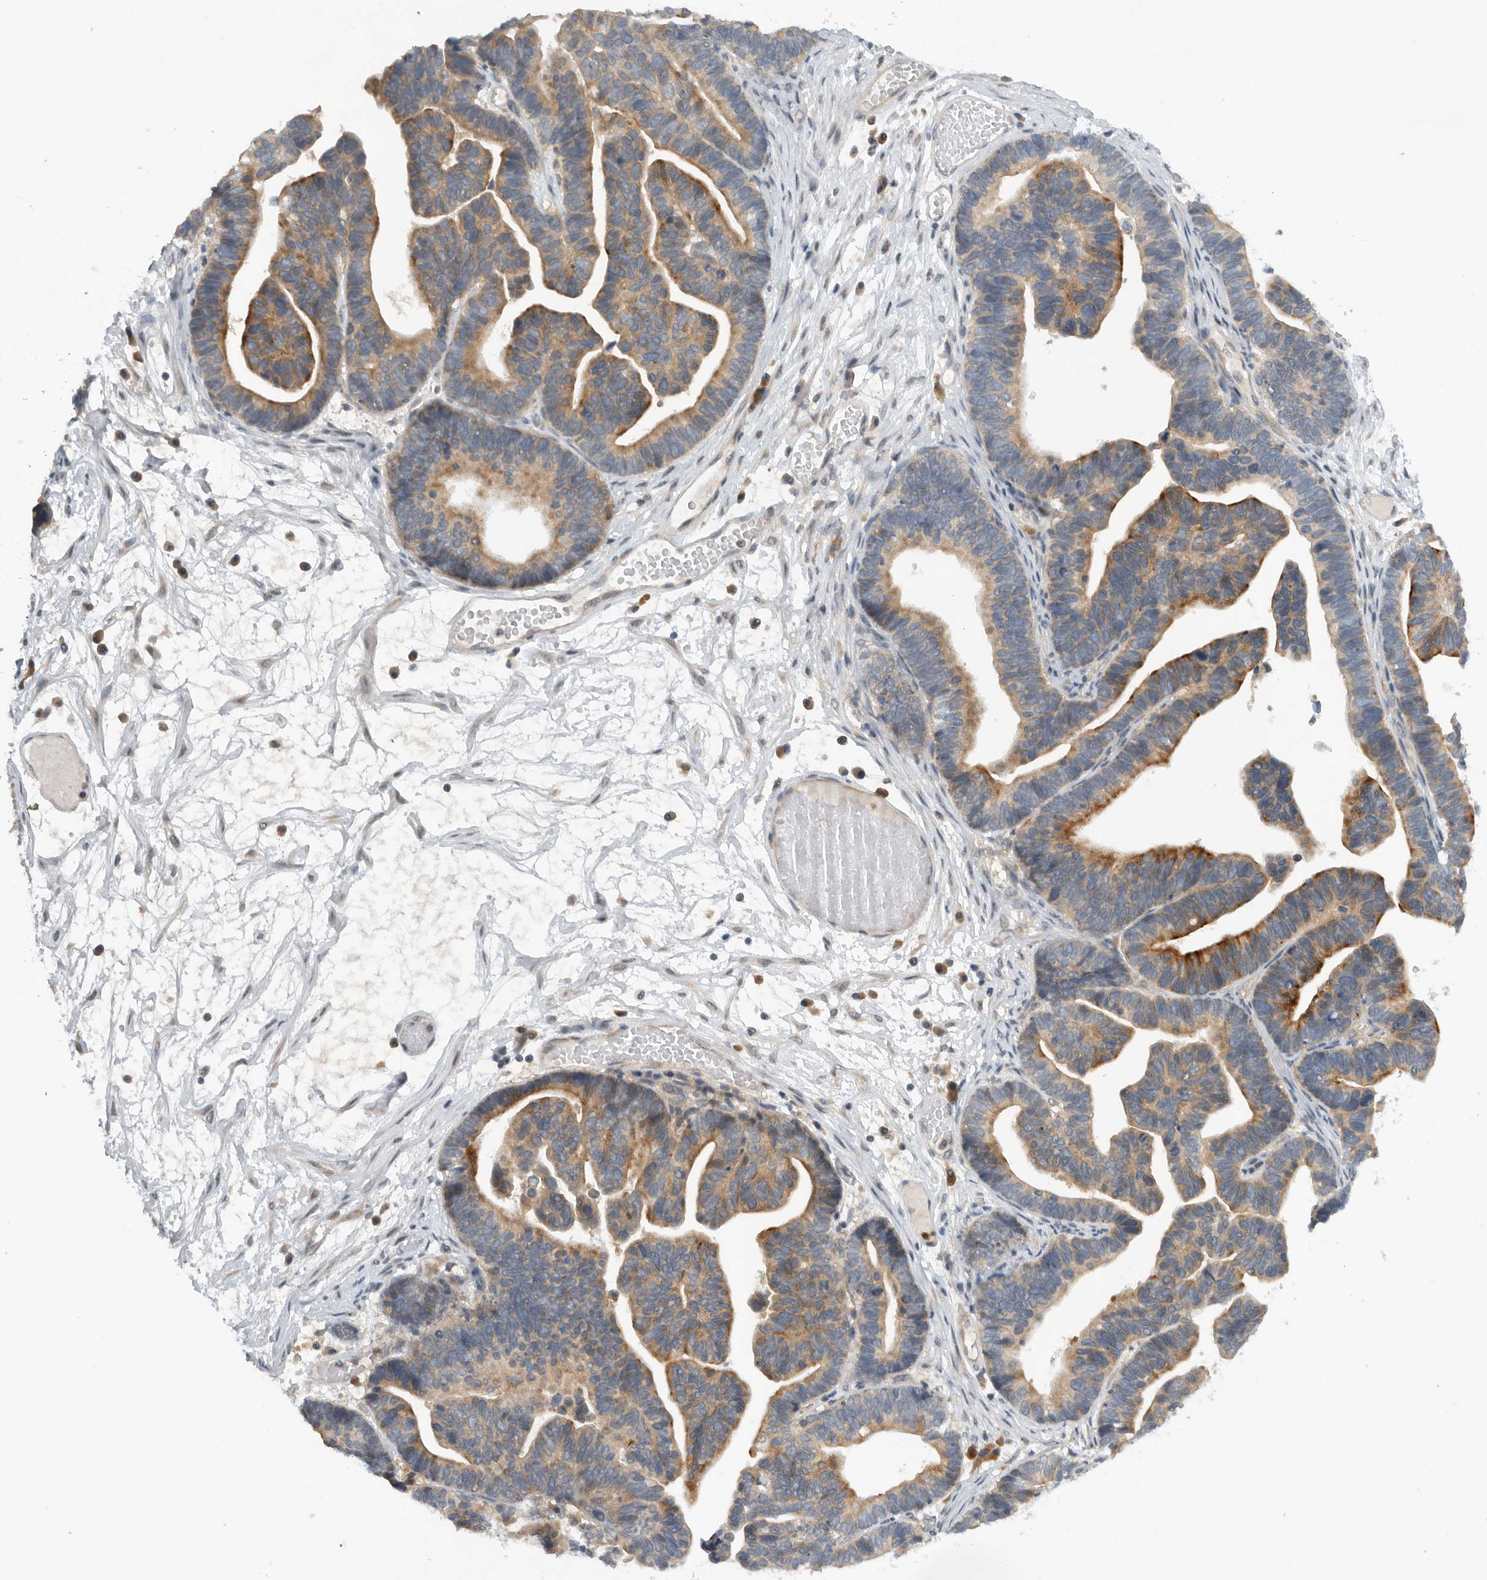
{"staining": {"intensity": "moderate", "quantity": ">75%", "location": "cytoplasmic/membranous"}, "tissue": "ovarian cancer", "cell_type": "Tumor cells", "image_type": "cancer", "snomed": [{"axis": "morphology", "description": "Cystadenocarcinoma, serous, NOS"}, {"axis": "topography", "description": "Ovary"}], "caption": "Immunohistochemistry histopathology image of ovarian cancer (serous cystadenocarcinoma) stained for a protein (brown), which shows medium levels of moderate cytoplasmic/membranous staining in about >75% of tumor cells.", "gene": "AASDHPPT", "patient": {"sex": "female", "age": 56}}